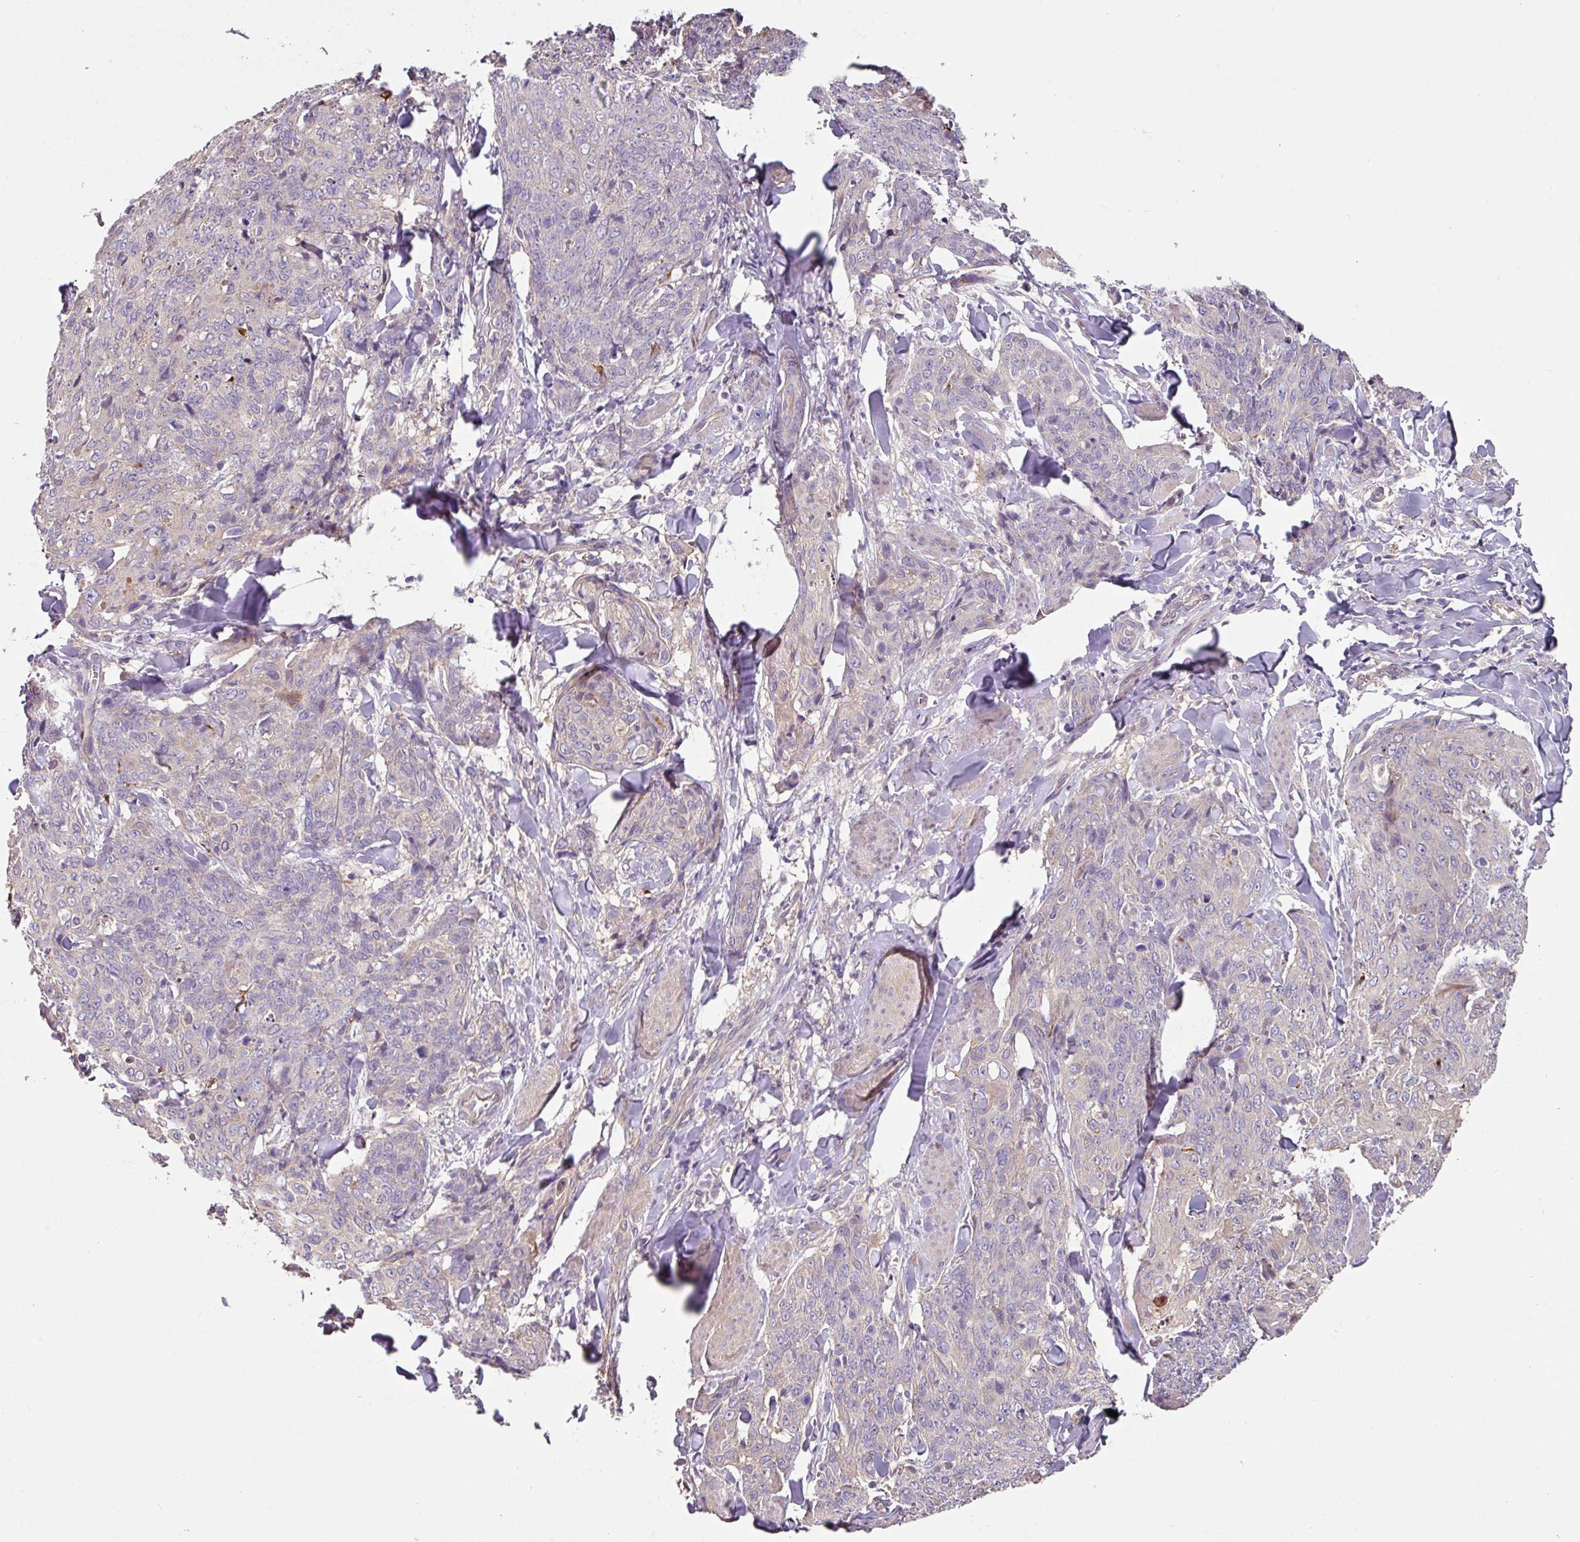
{"staining": {"intensity": "negative", "quantity": "none", "location": "none"}, "tissue": "skin cancer", "cell_type": "Tumor cells", "image_type": "cancer", "snomed": [{"axis": "morphology", "description": "Squamous cell carcinoma, NOS"}, {"axis": "topography", "description": "Skin"}, {"axis": "topography", "description": "Vulva"}], "caption": "IHC histopathology image of human squamous cell carcinoma (skin) stained for a protein (brown), which reveals no expression in tumor cells. The staining is performed using DAB (3,3'-diaminobenzidine) brown chromogen with nuclei counter-stained in using hematoxylin.", "gene": "C4orf48", "patient": {"sex": "female", "age": 85}}